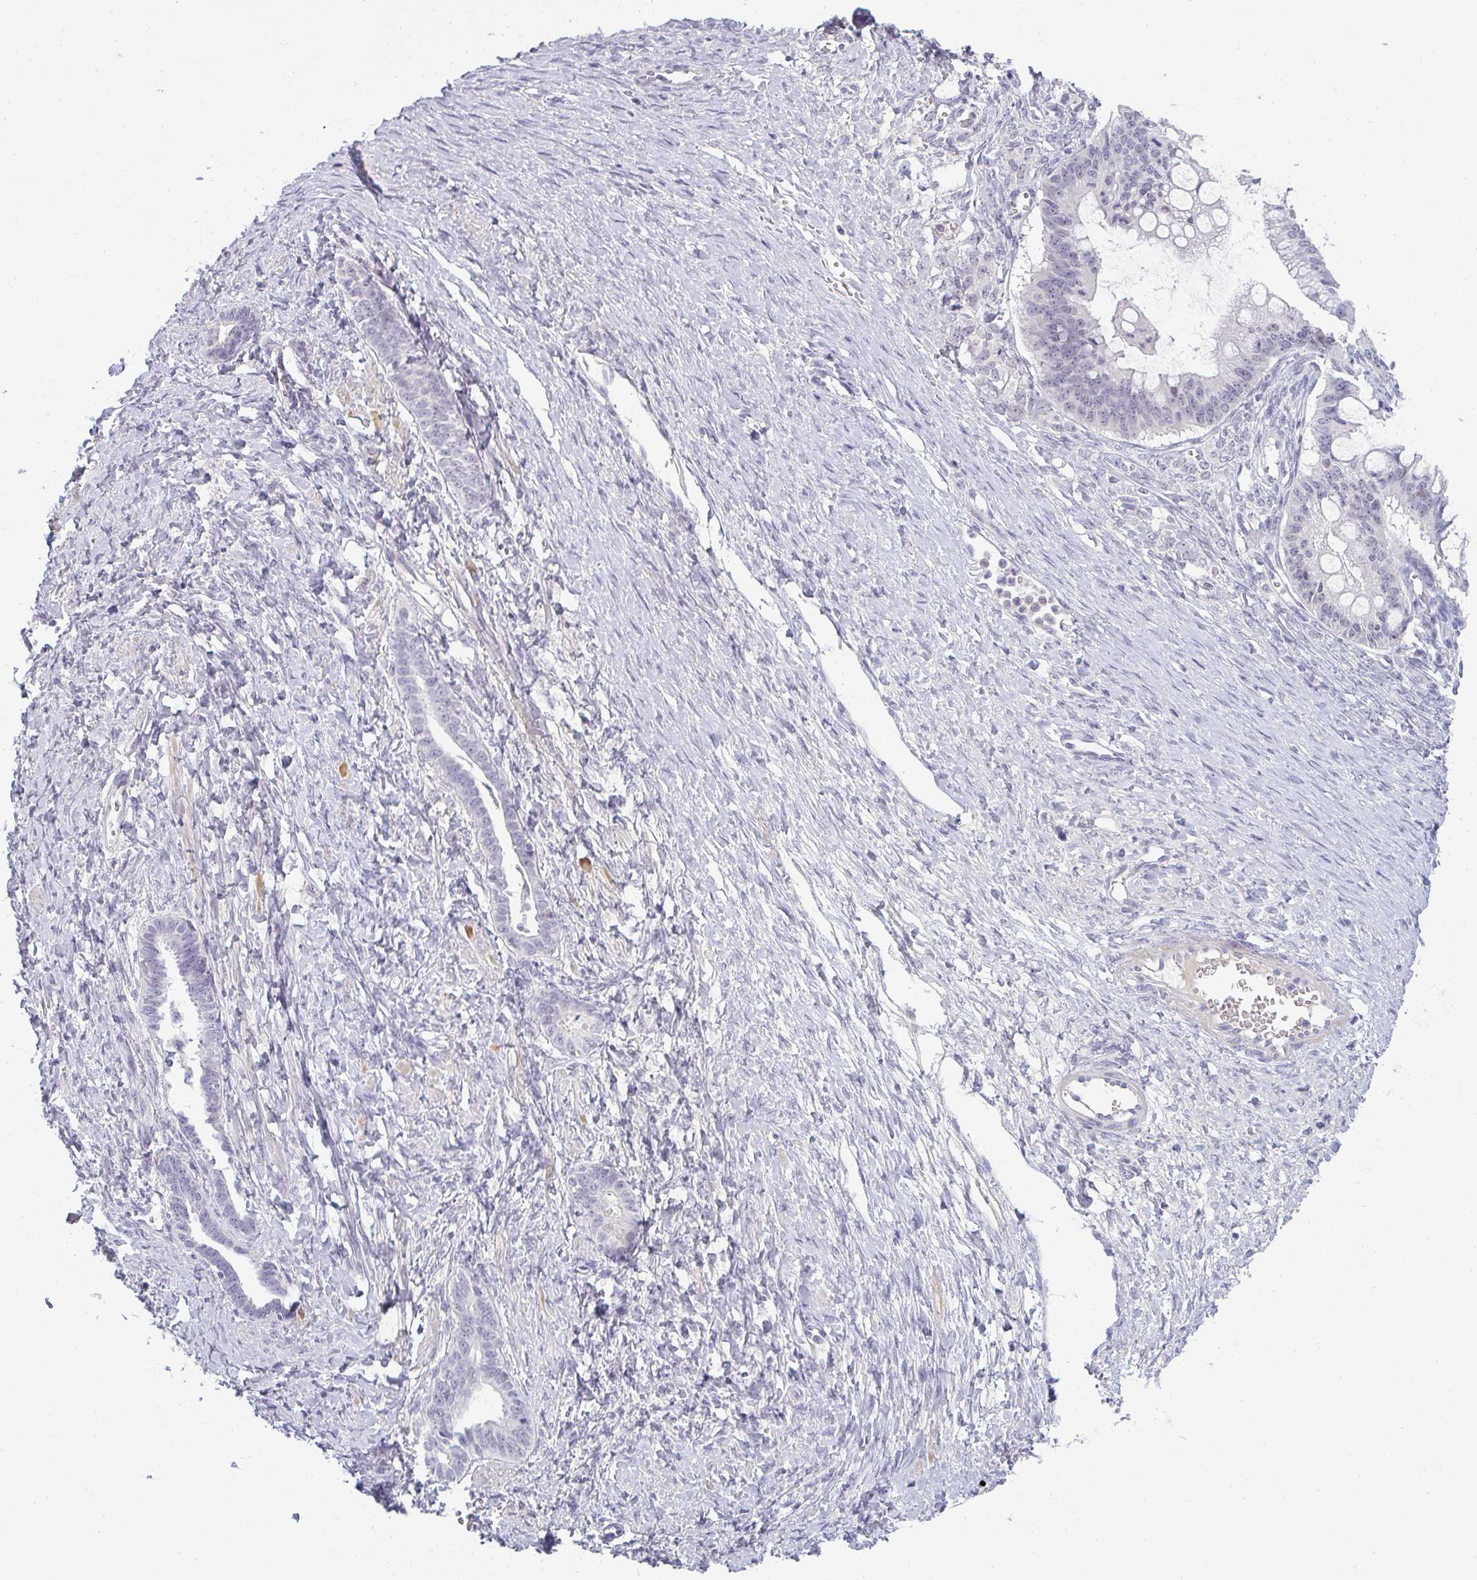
{"staining": {"intensity": "negative", "quantity": "none", "location": "none"}, "tissue": "ovarian cancer", "cell_type": "Tumor cells", "image_type": "cancer", "snomed": [{"axis": "morphology", "description": "Cystadenocarcinoma, mucinous, NOS"}, {"axis": "topography", "description": "Ovary"}], "caption": "The image reveals no significant positivity in tumor cells of mucinous cystadenocarcinoma (ovarian).", "gene": "PPFIA4", "patient": {"sex": "female", "age": 73}}